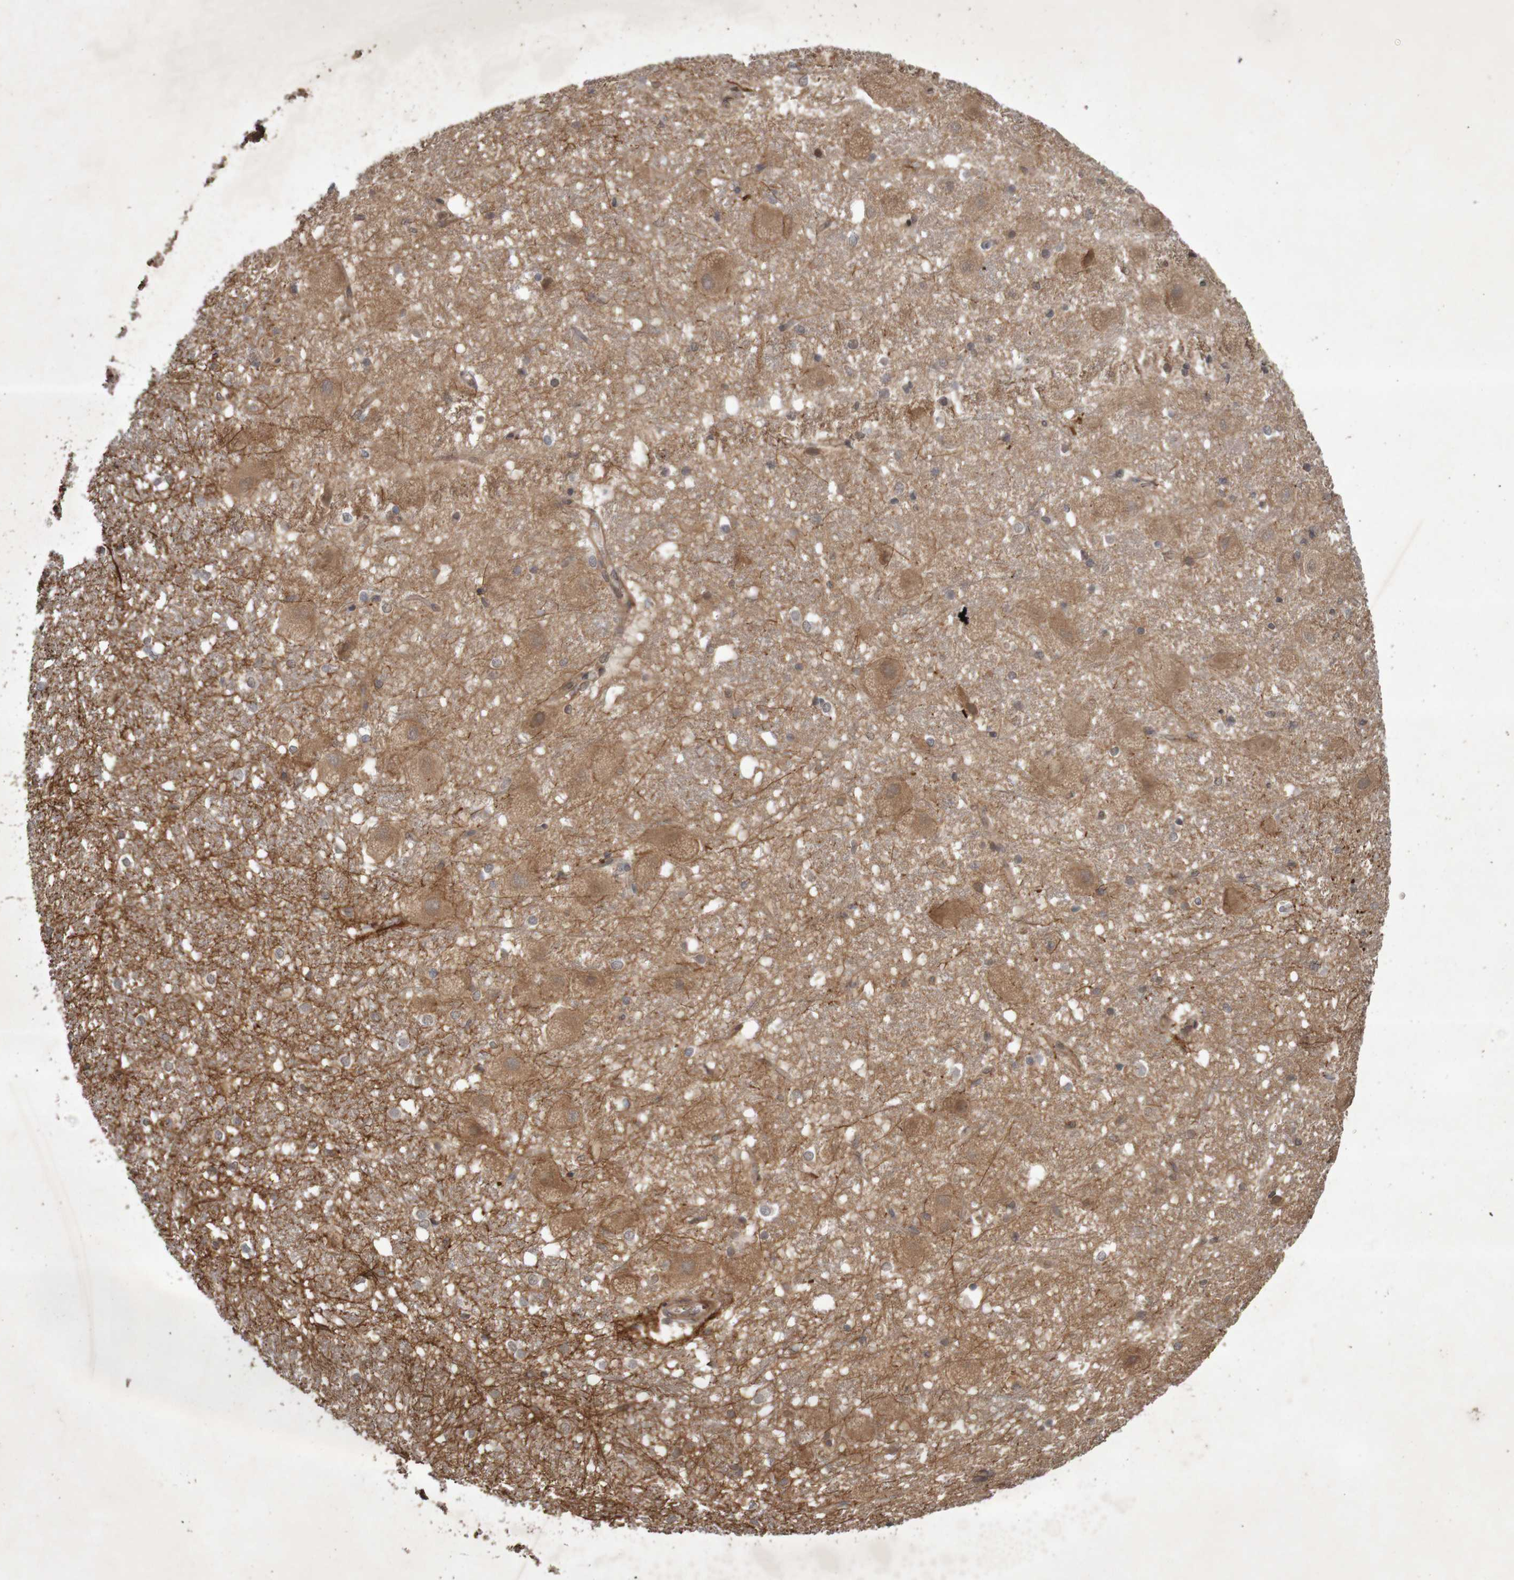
{"staining": {"intensity": "weak", "quantity": "<25%", "location": "cytoplasmic/membranous"}, "tissue": "hippocampus", "cell_type": "Glial cells", "image_type": "normal", "snomed": [{"axis": "morphology", "description": "Normal tissue, NOS"}, {"axis": "topography", "description": "Hippocampus"}], "caption": "Glial cells show no significant protein expression in normal hippocampus. (IHC, brightfield microscopy, high magnification).", "gene": "ARHGEF11", "patient": {"sex": "female", "age": 19}}